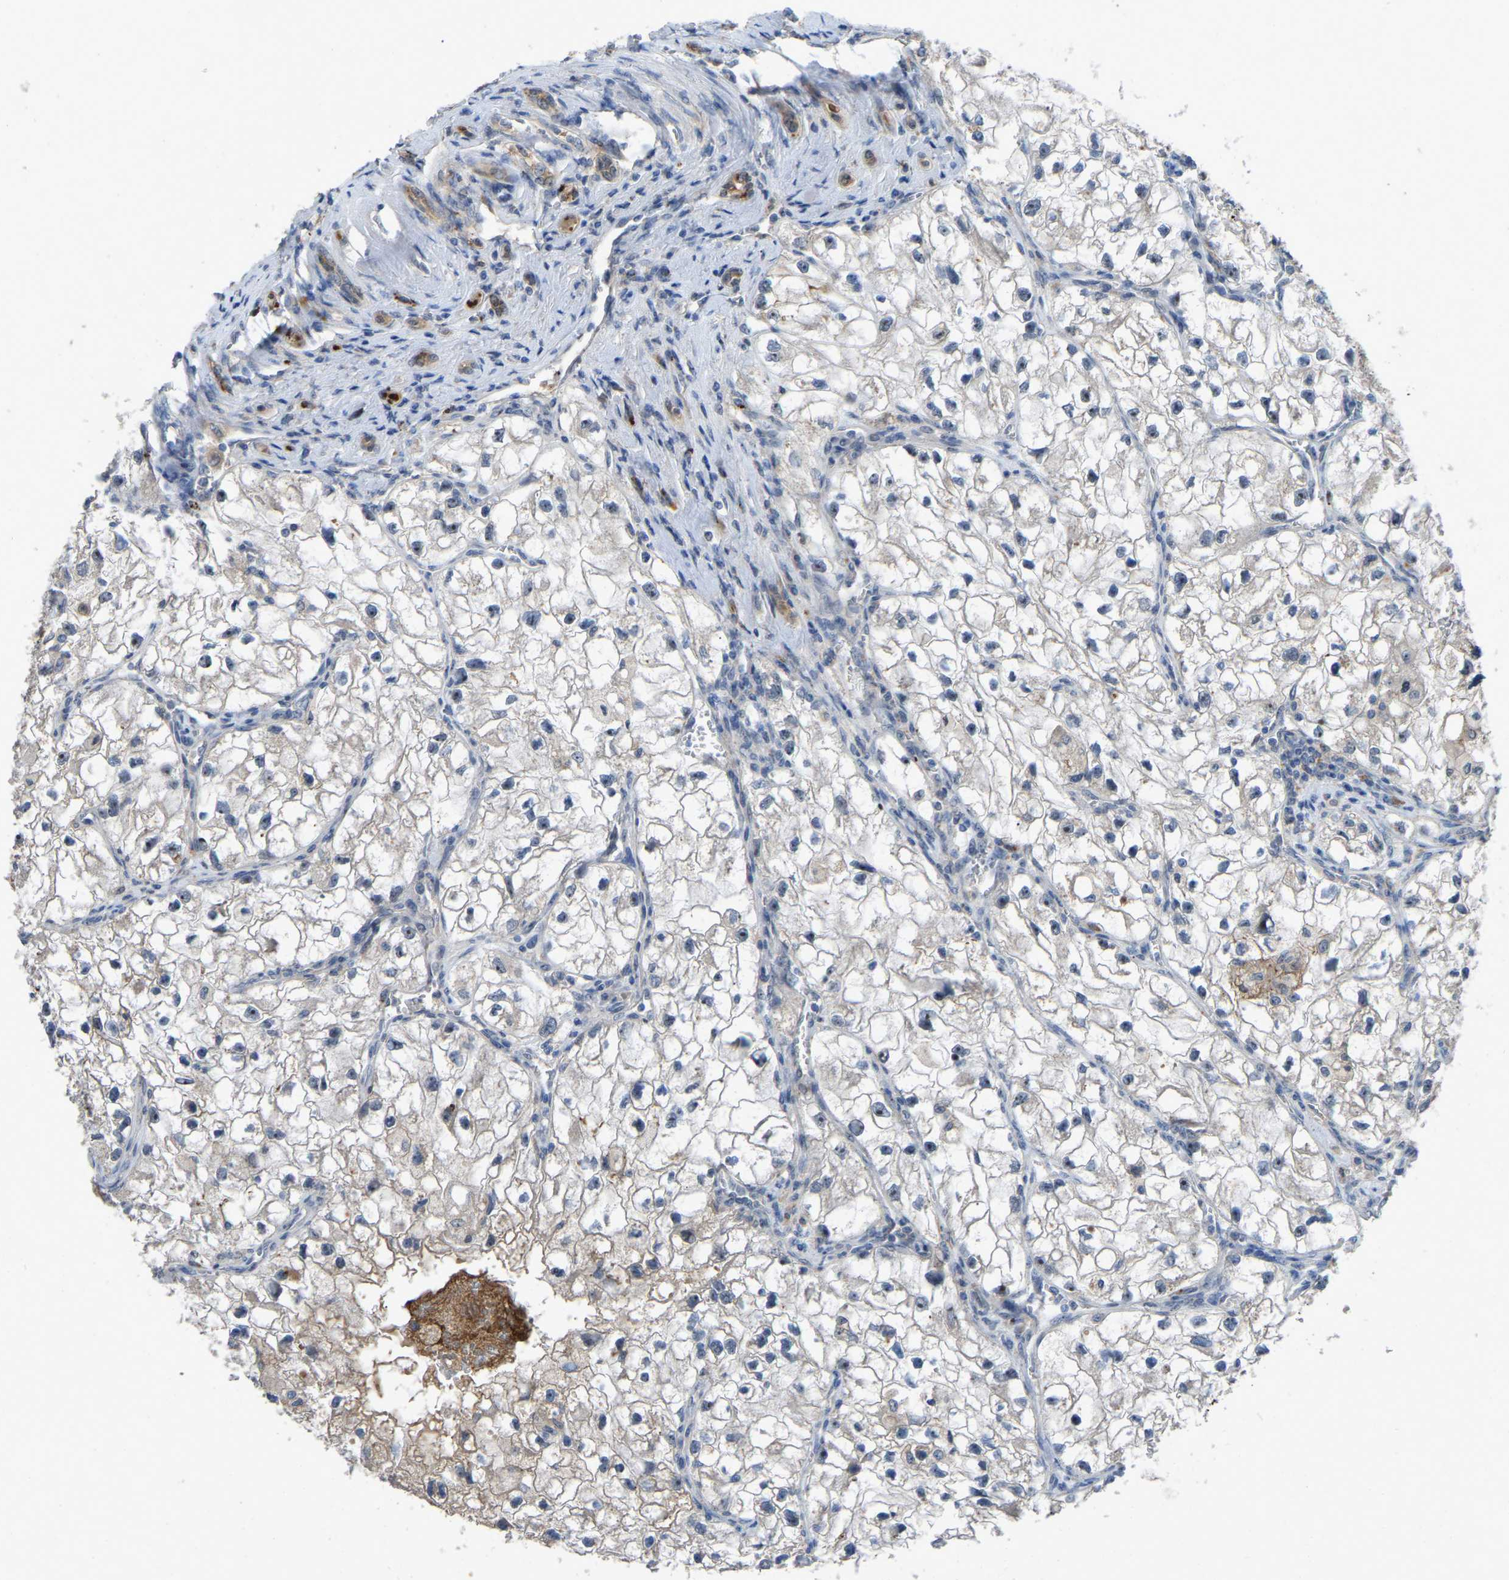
{"staining": {"intensity": "negative", "quantity": "none", "location": "none"}, "tissue": "renal cancer", "cell_type": "Tumor cells", "image_type": "cancer", "snomed": [{"axis": "morphology", "description": "Adenocarcinoma, NOS"}, {"axis": "topography", "description": "Kidney"}], "caption": "Immunohistochemistry micrograph of renal cancer stained for a protein (brown), which reveals no positivity in tumor cells.", "gene": "FHIT", "patient": {"sex": "female", "age": 70}}